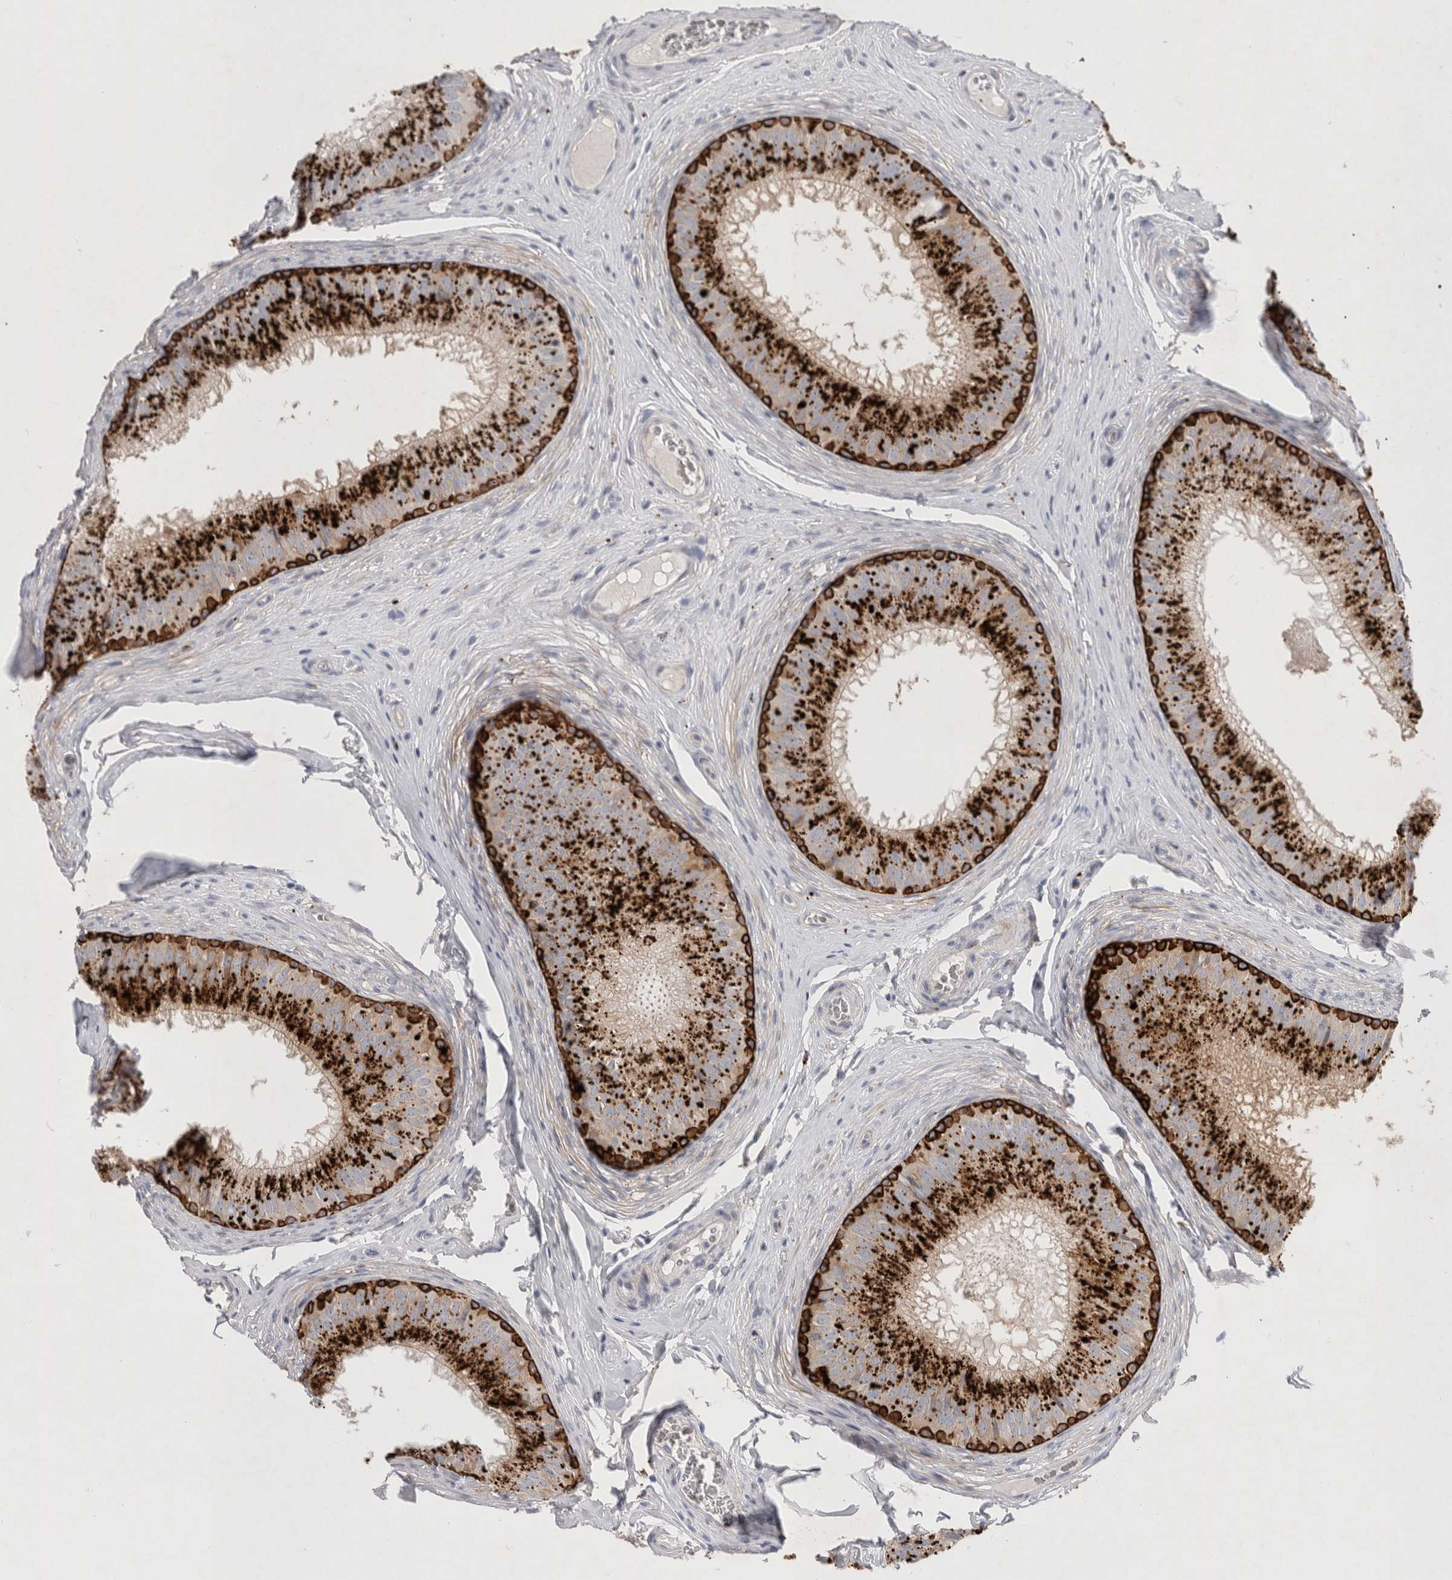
{"staining": {"intensity": "strong", "quantity": "25%-75%", "location": "cytoplasmic/membranous"}, "tissue": "epididymis", "cell_type": "Glandular cells", "image_type": "normal", "snomed": [{"axis": "morphology", "description": "Normal tissue, NOS"}, {"axis": "topography", "description": "Epididymis"}], "caption": "Brown immunohistochemical staining in unremarkable human epididymis shows strong cytoplasmic/membranous staining in about 25%-75% of glandular cells.", "gene": "GAA", "patient": {"sex": "male", "age": 32}}